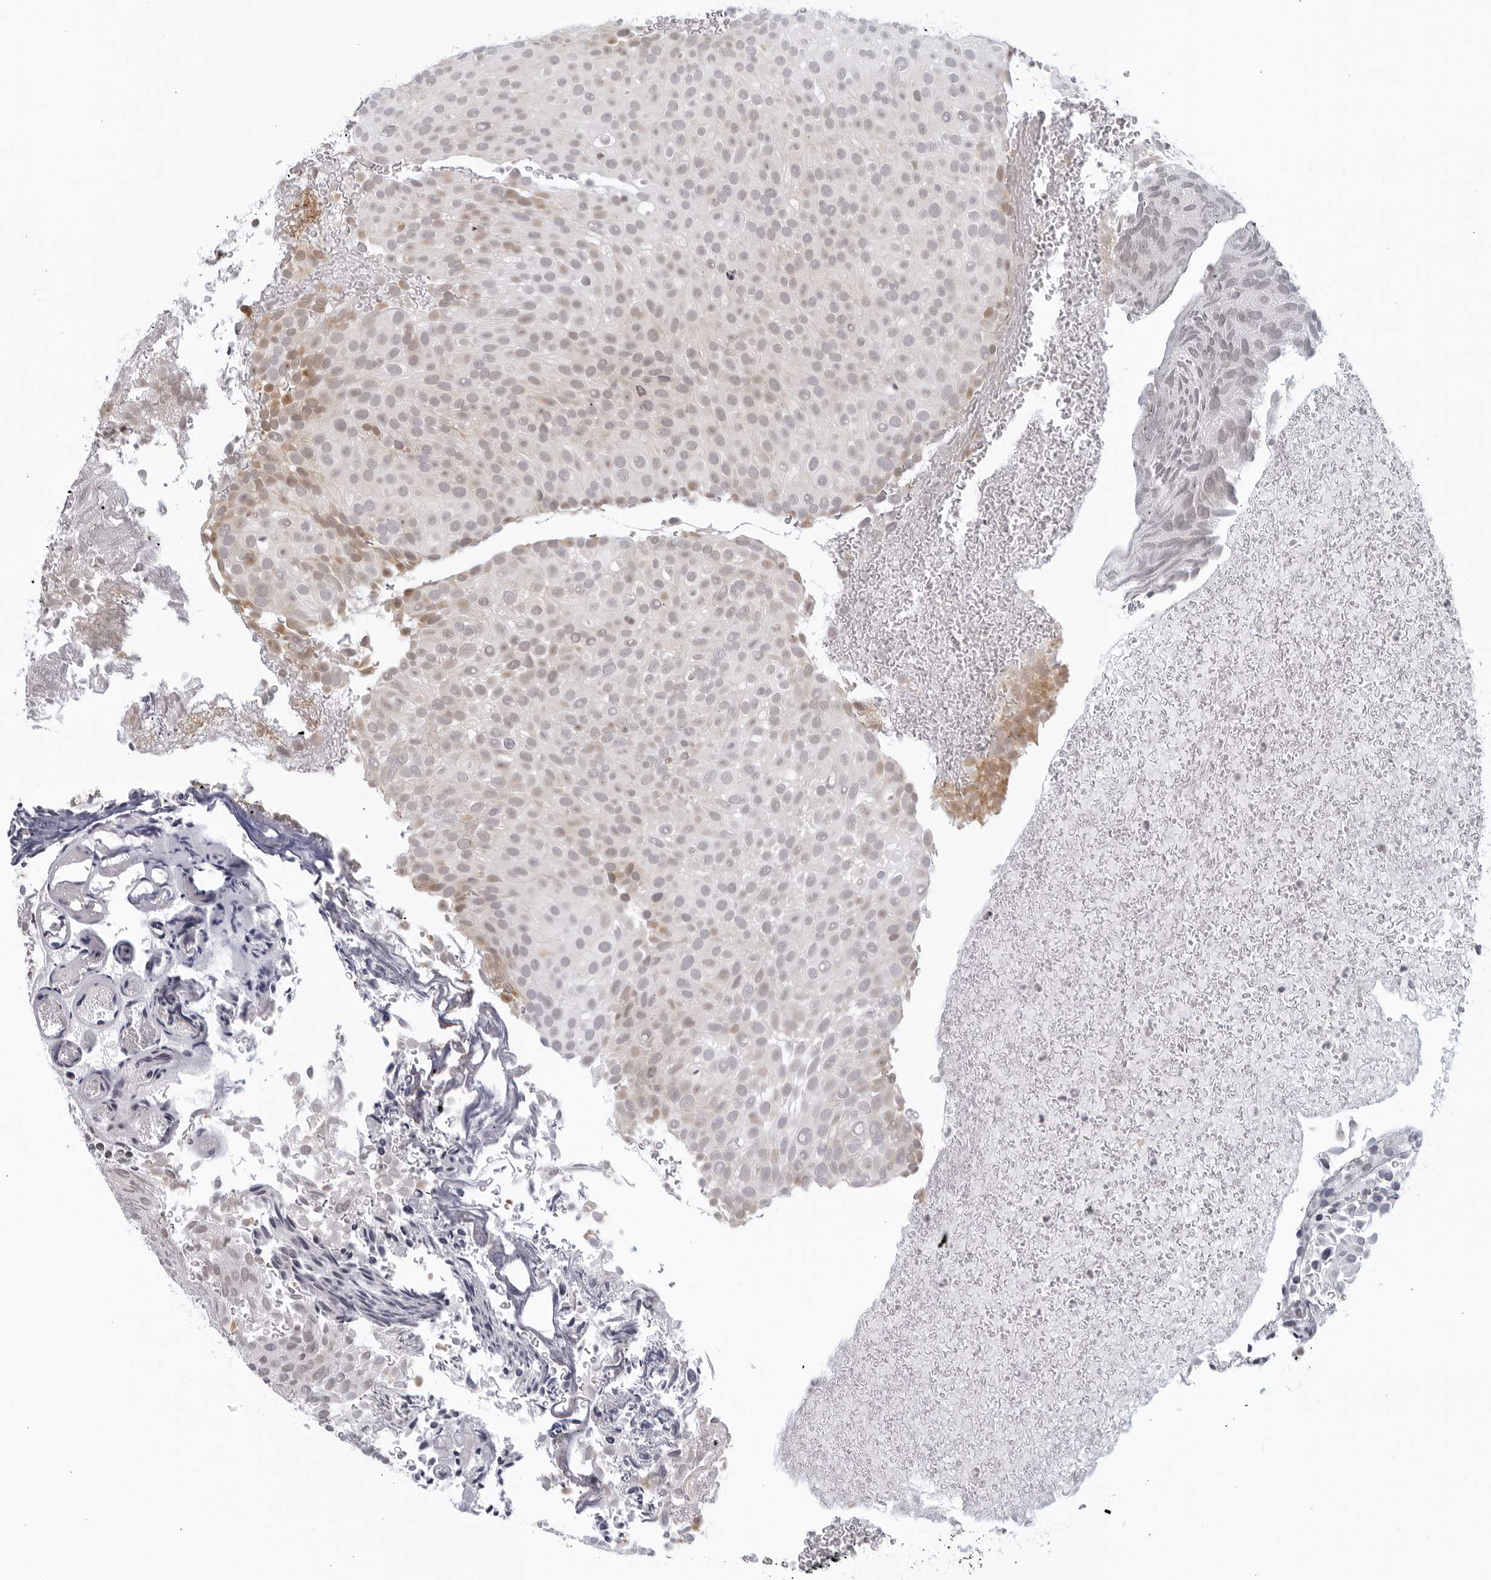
{"staining": {"intensity": "weak", "quantity": "<25%", "location": "cytoplasmic/membranous"}, "tissue": "urothelial cancer", "cell_type": "Tumor cells", "image_type": "cancer", "snomed": [{"axis": "morphology", "description": "Urothelial carcinoma, Low grade"}, {"axis": "topography", "description": "Urinary bladder"}], "caption": "There is no significant positivity in tumor cells of urothelial carcinoma (low-grade). (DAB (3,3'-diaminobenzidine) immunohistochemistry (IHC) visualized using brightfield microscopy, high magnification).", "gene": "RAB11FIP3", "patient": {"sex": "male", "age": 78}}